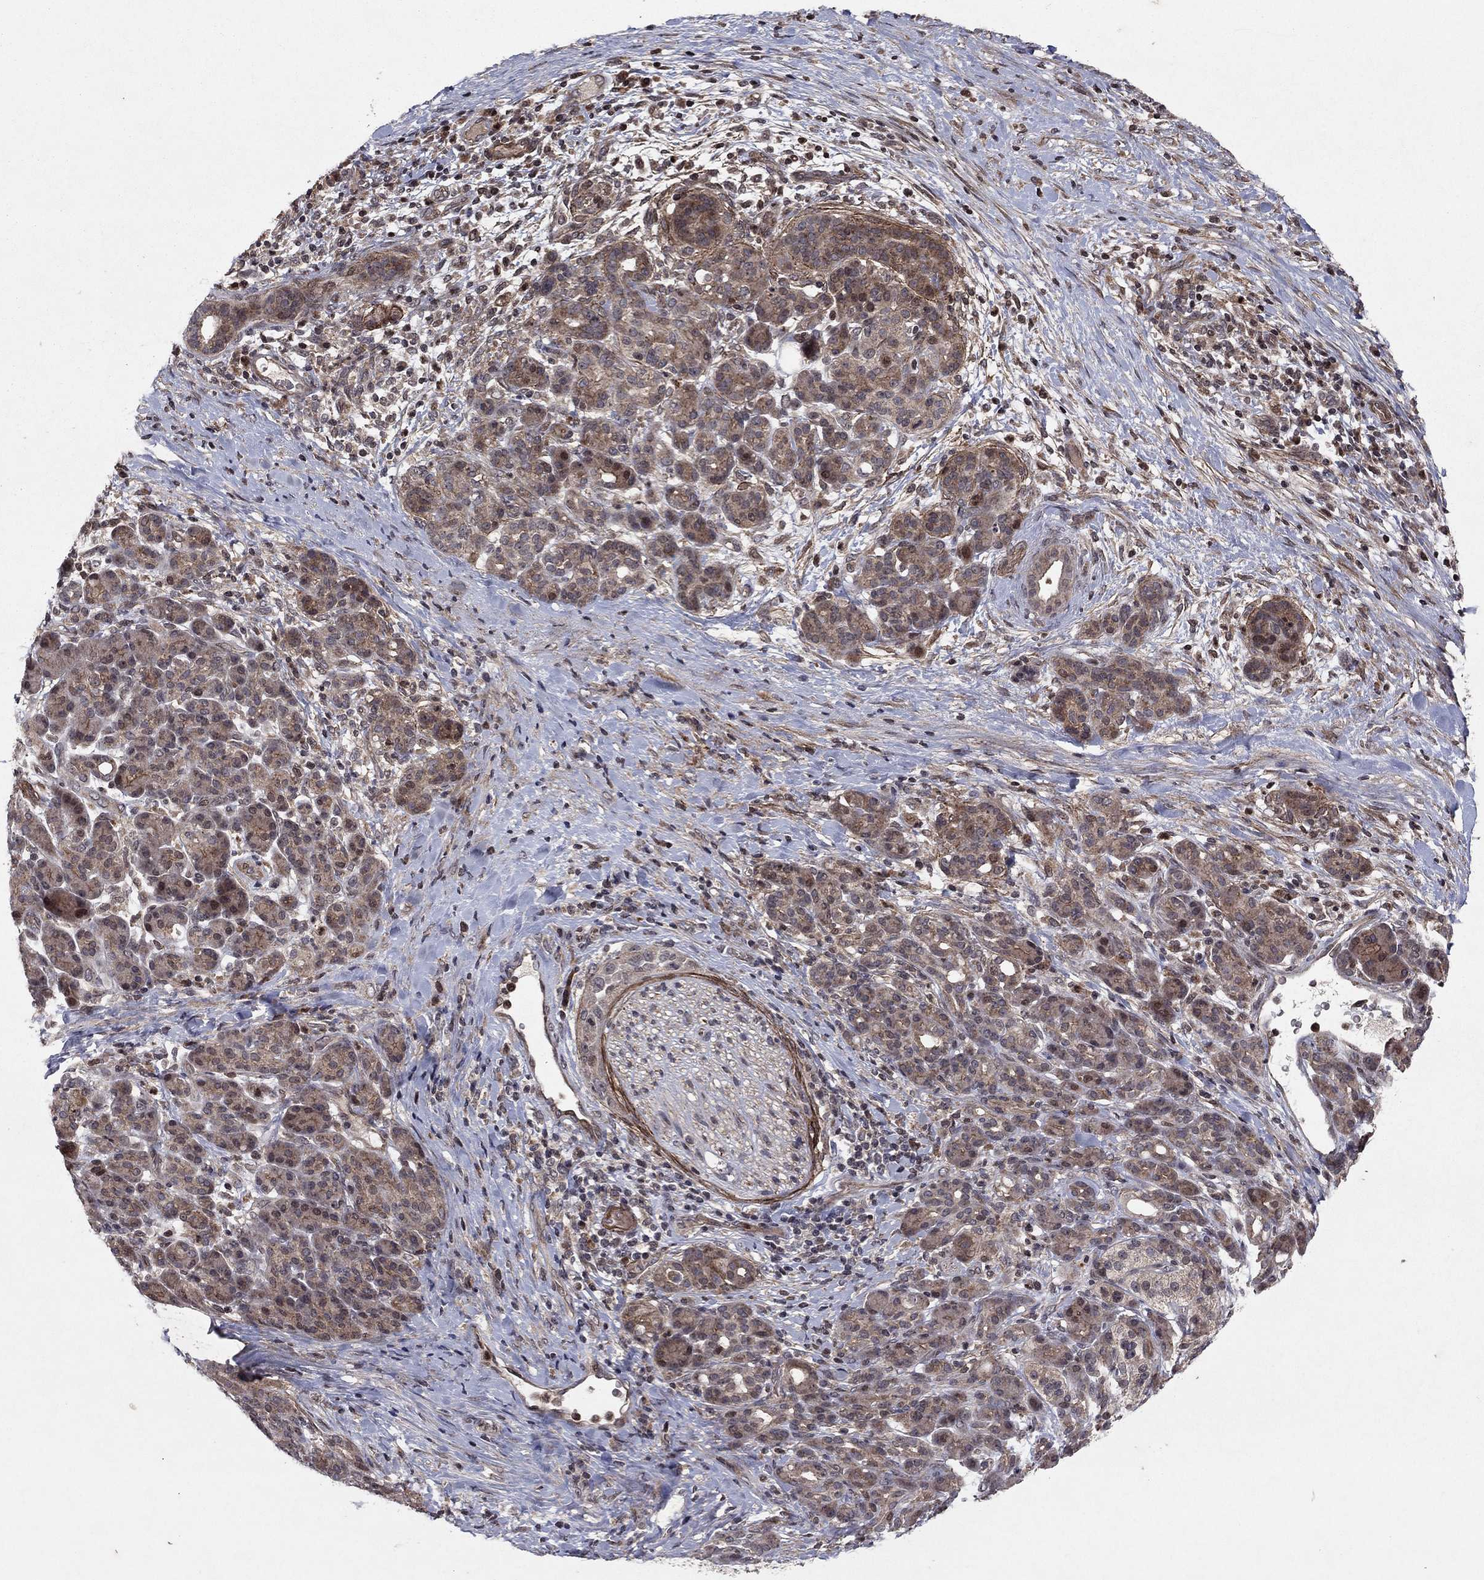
{"staining": {"intensity": "moderate", "quantity": "25%-75%", "location": "cytoplasmic/membranous,nuclear"}, "tissue": "pancreatic cancer", "cell_type": "Tumor cells", "image_type": "cancer", "snomed": [{"axis": "morphology", "description": "Adenocarcinoma, NOS"}, {"axis": "topography", "description": "Pancreas"}], "caption": "Protein analysis of pancreatic adenocarcinoma tissue demonstrates moderate cytoplasmic/membranous and nuclear staining in about 25%-75% of tumor cells. (DAB (3,3'-diaminobenzidine) = brown stain, brightfield microscopy at high magnification).", "gene": "SORBS1", "patient": {"sex": "male", "age": 44}}